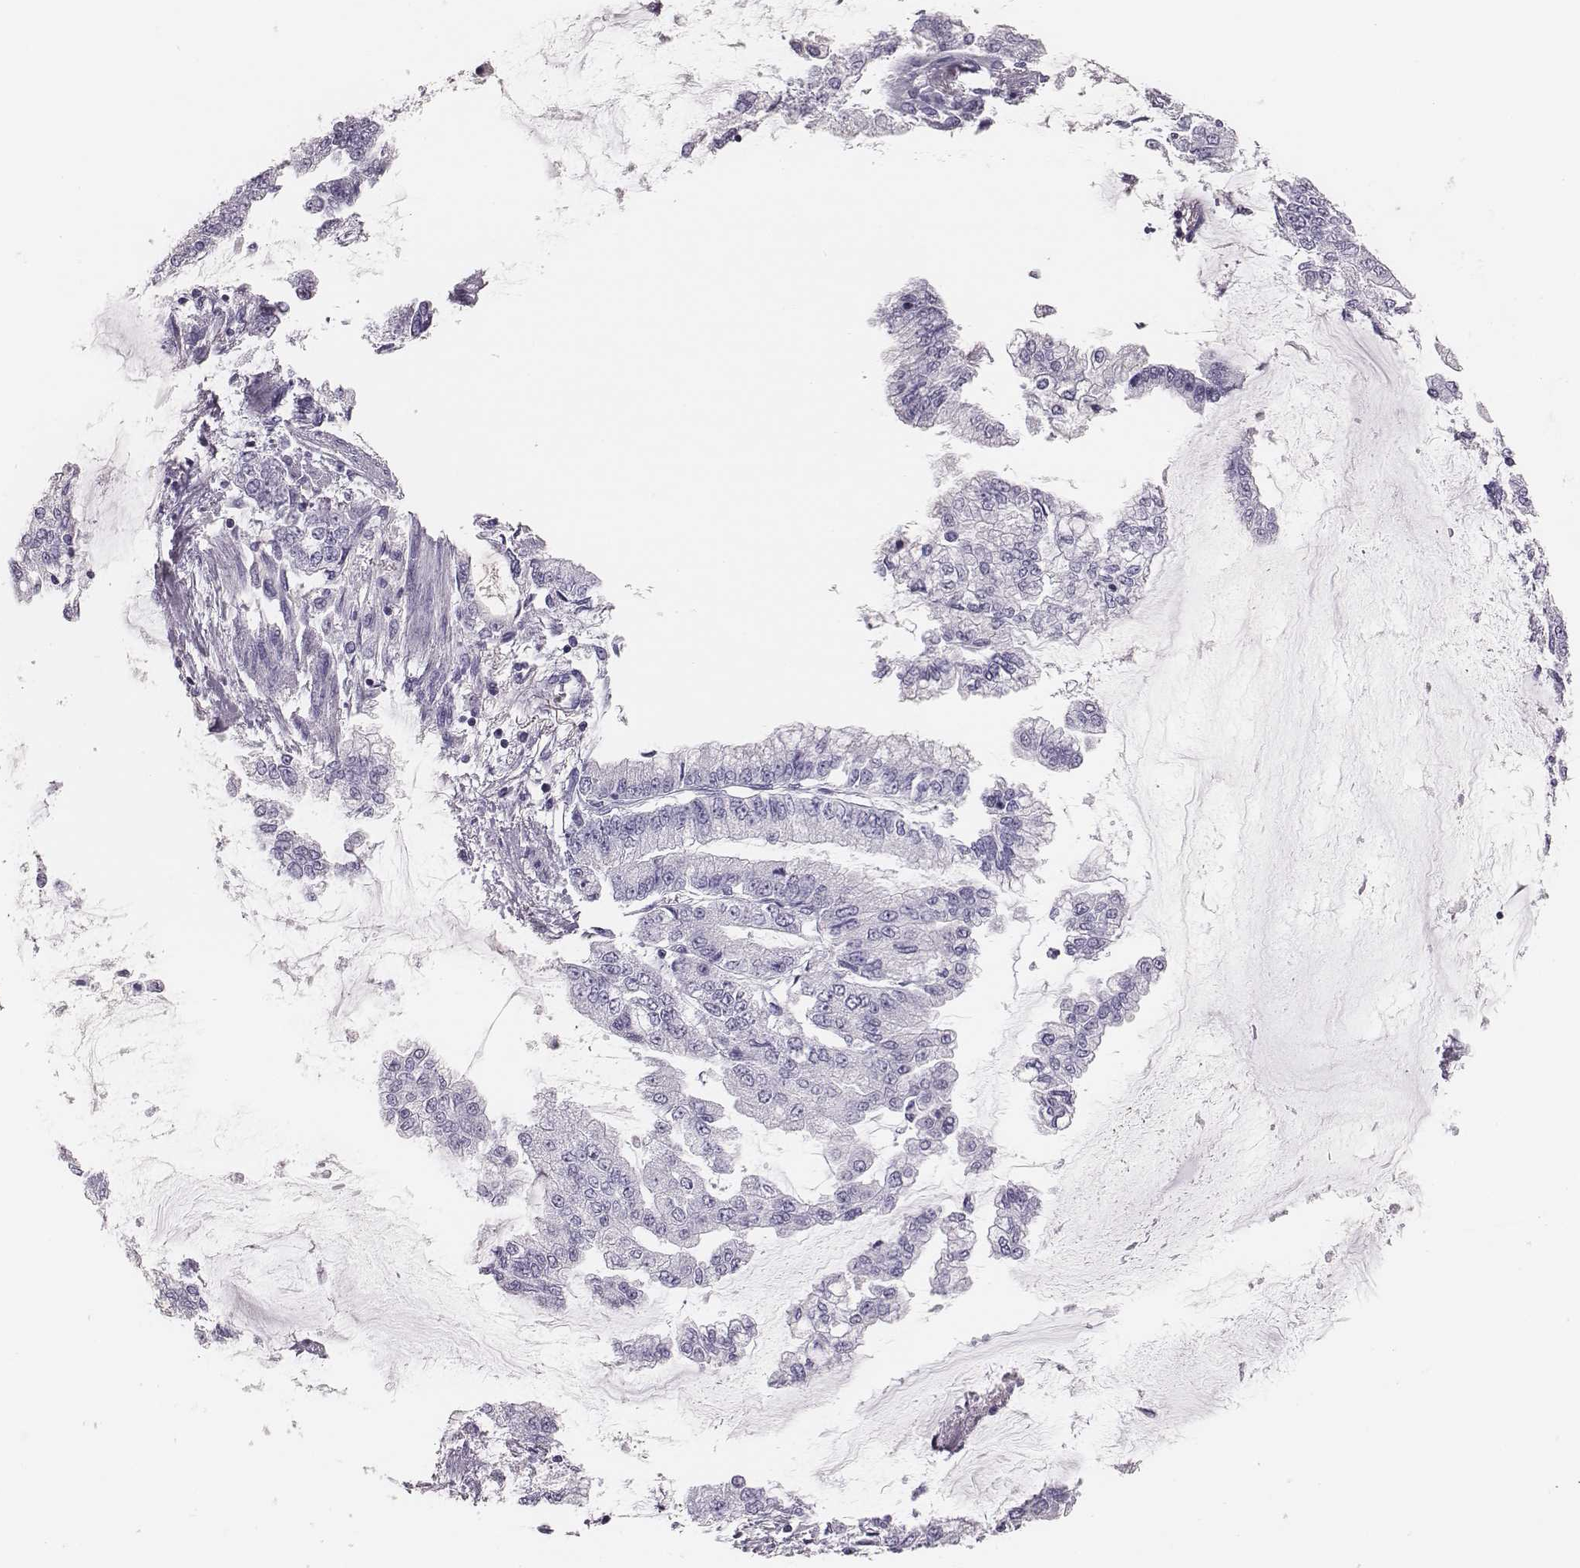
{"staining": {"intensity": "negative", "quantity": "none", "location": "none"}, "tissue": "stomach cancer", "cell_type": "Tumor cells", "image_type": "cancer", "snomed": [{"axis": "morphology", "description": "Adenocarcinoma, NOS"}, {"axis": "topography", "description": "Stomach, upper"}], "caption": "Immunohistochemistry (IHC) image of neoplastic tissue: stomach adenocarcinoma stained with DAB (3,3'-diaminobenzidine) demonstrates no significant protein positivity in tumor cells.", "gene": "H1-6", "patient": {"sex": "female", "age": 74}}